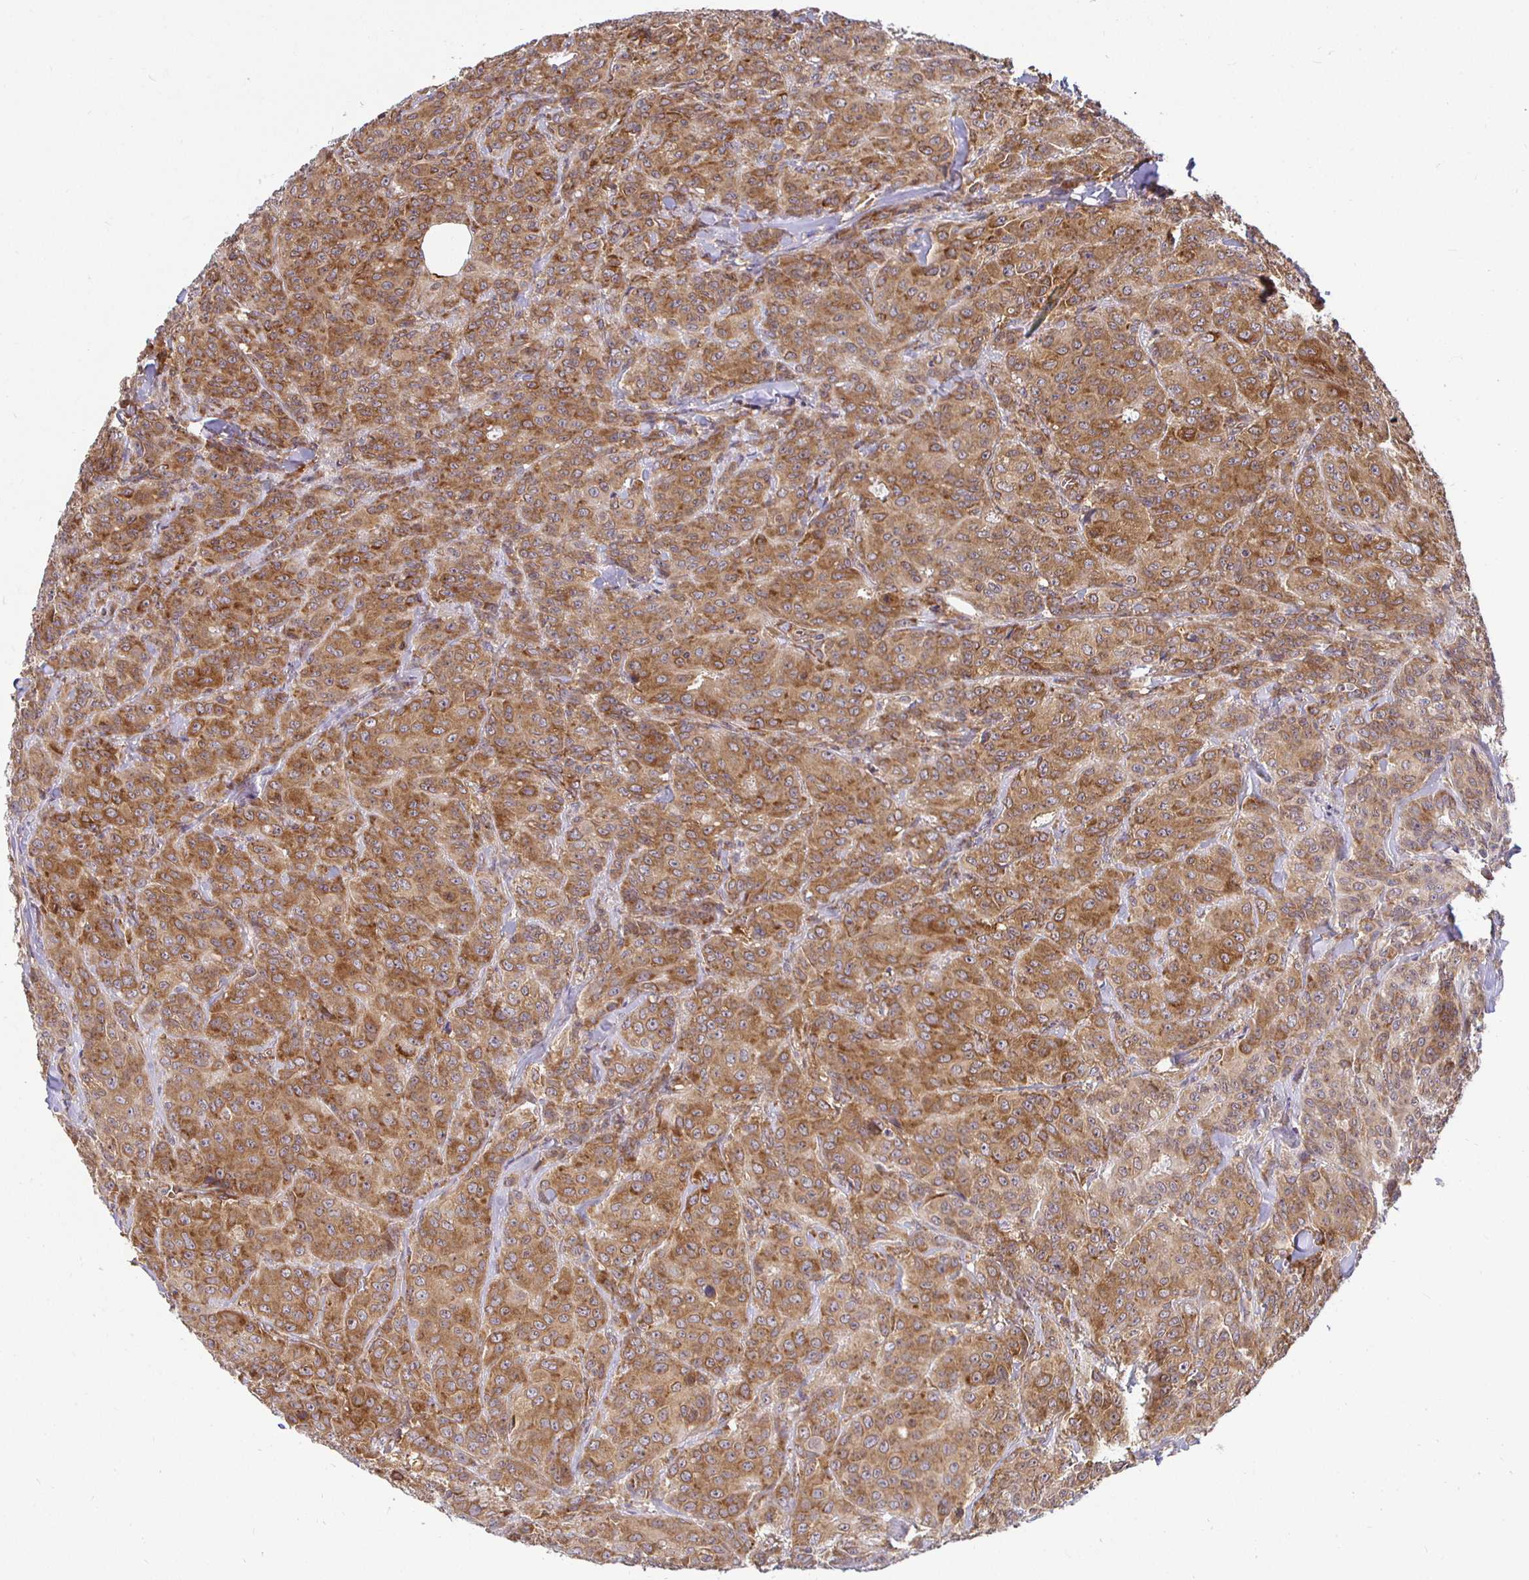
{"staining": {"intensity": "moderate", "quantity": ">75%", "location": "cytoplasmic/membranous"}, "tissue": "breast cancer", "cell_type": "Tumor cells", "image_type": "cancer", "snomed": [{"axis": "morphology", "description": "Normal tissue, NOS"}, {"axis": "morphology", "description": "Duct carcinoma"}, {"axis": "topography", "description": "Breast"}], "caption": "Protein staining displays moderate cytoplasmic/membranous expression in approximately >75% of tumor cells in breast cancer (intraductal carcinoma).", "gene": "IRAK1", "patient": {"sex": "female", "age": 43}}